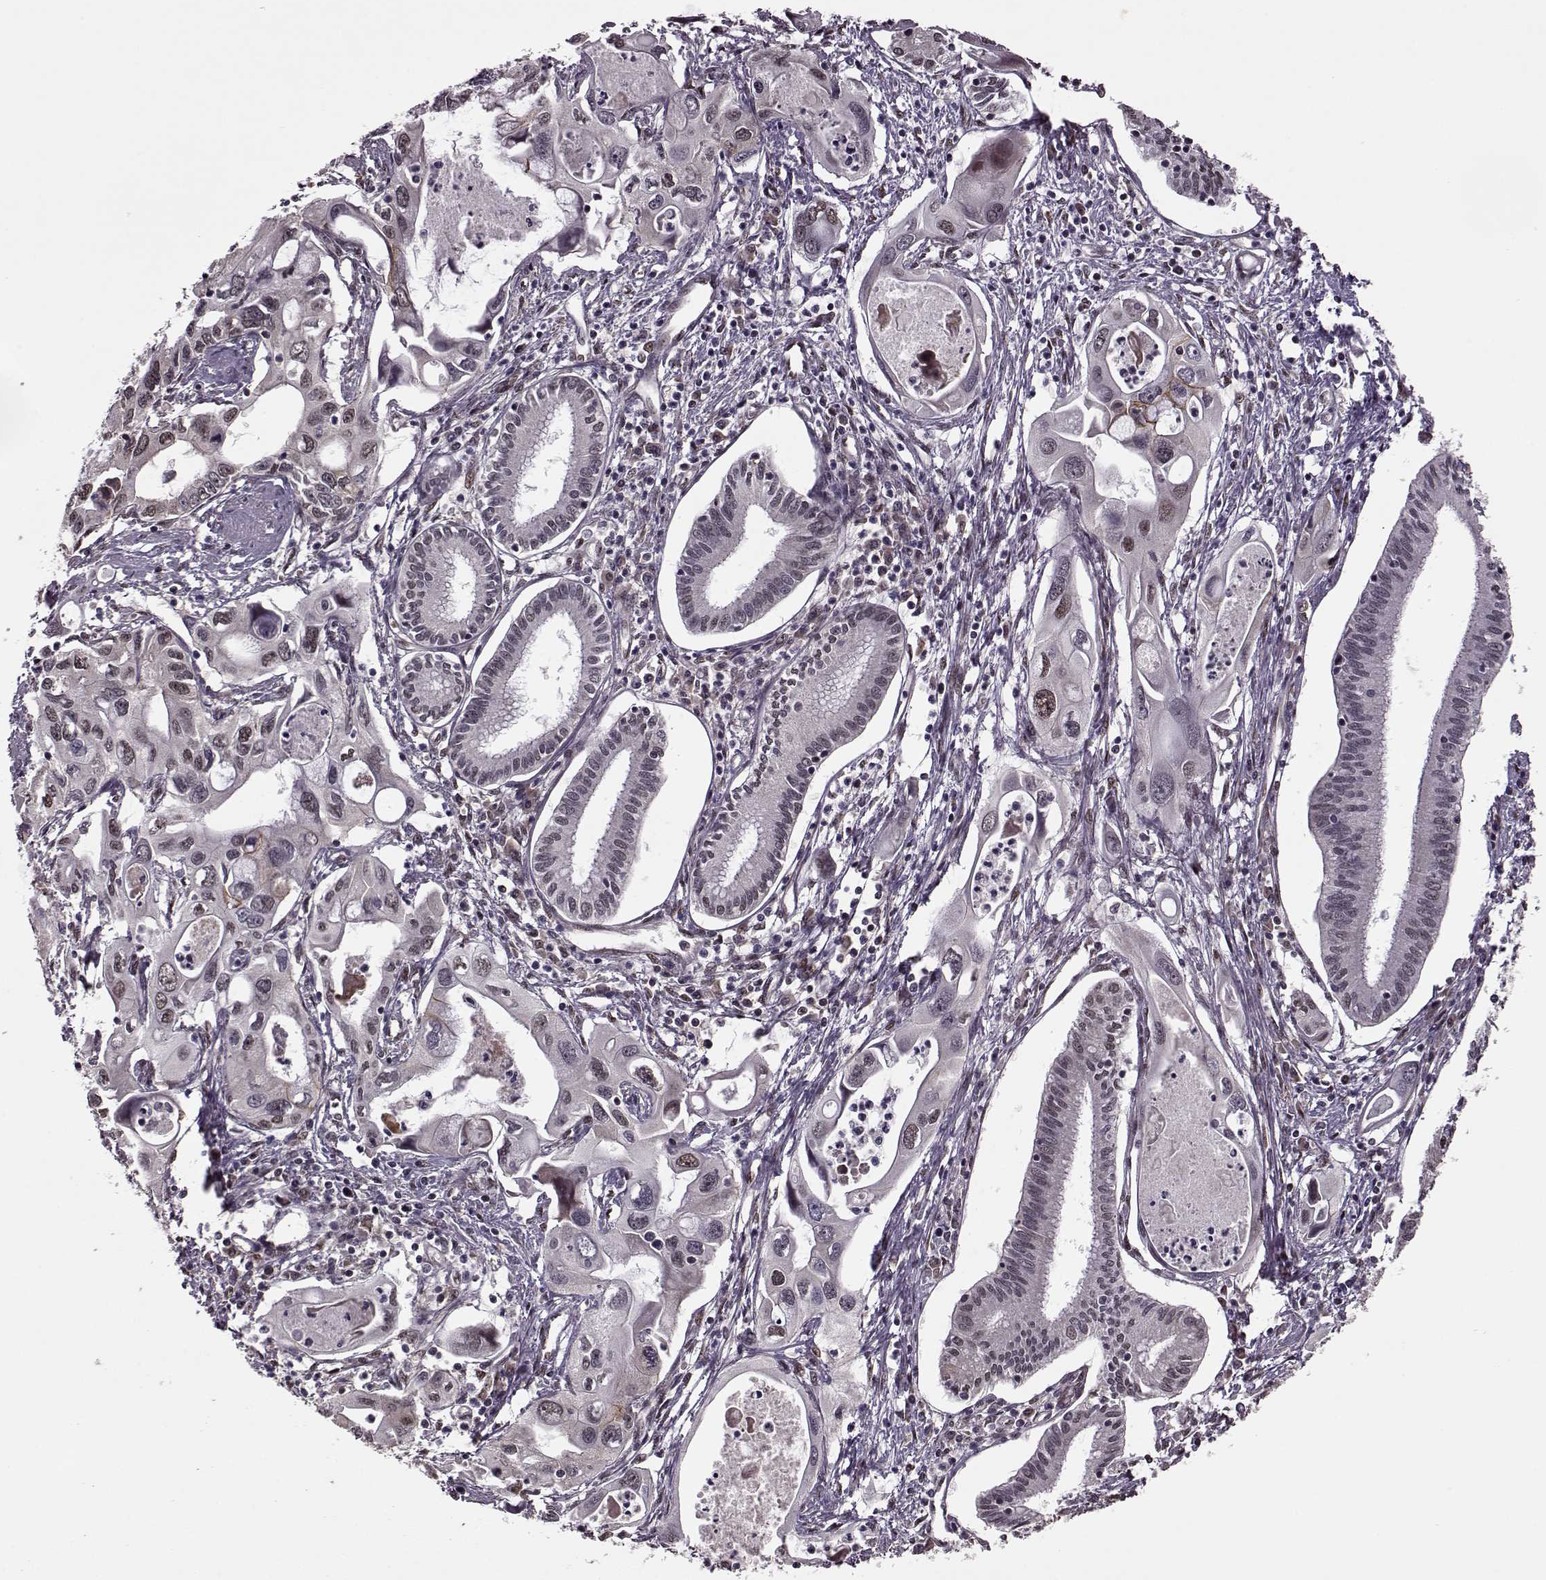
{"staining": {"intensity": "weak", "quantity": "25%-75%", "location": "nuclear"}, "tissue": "pancreatic cancer", "cell_type": "Tumor cells", "image_type": "cancer", "snomed": [{"axis": "morphology", "description": "Adenocarcinoma, NOS"}, {"axis": "topography", "description": "Pancreas"}], "caption": "Human pancreatic cancer (adenocarcinoma) stained for a protein (brown) displays weak nuclear positive expression in approximately 25%-75% of tumor cells.", "gene": "FTO", "patient": {"sex": "male", "age": 60}}